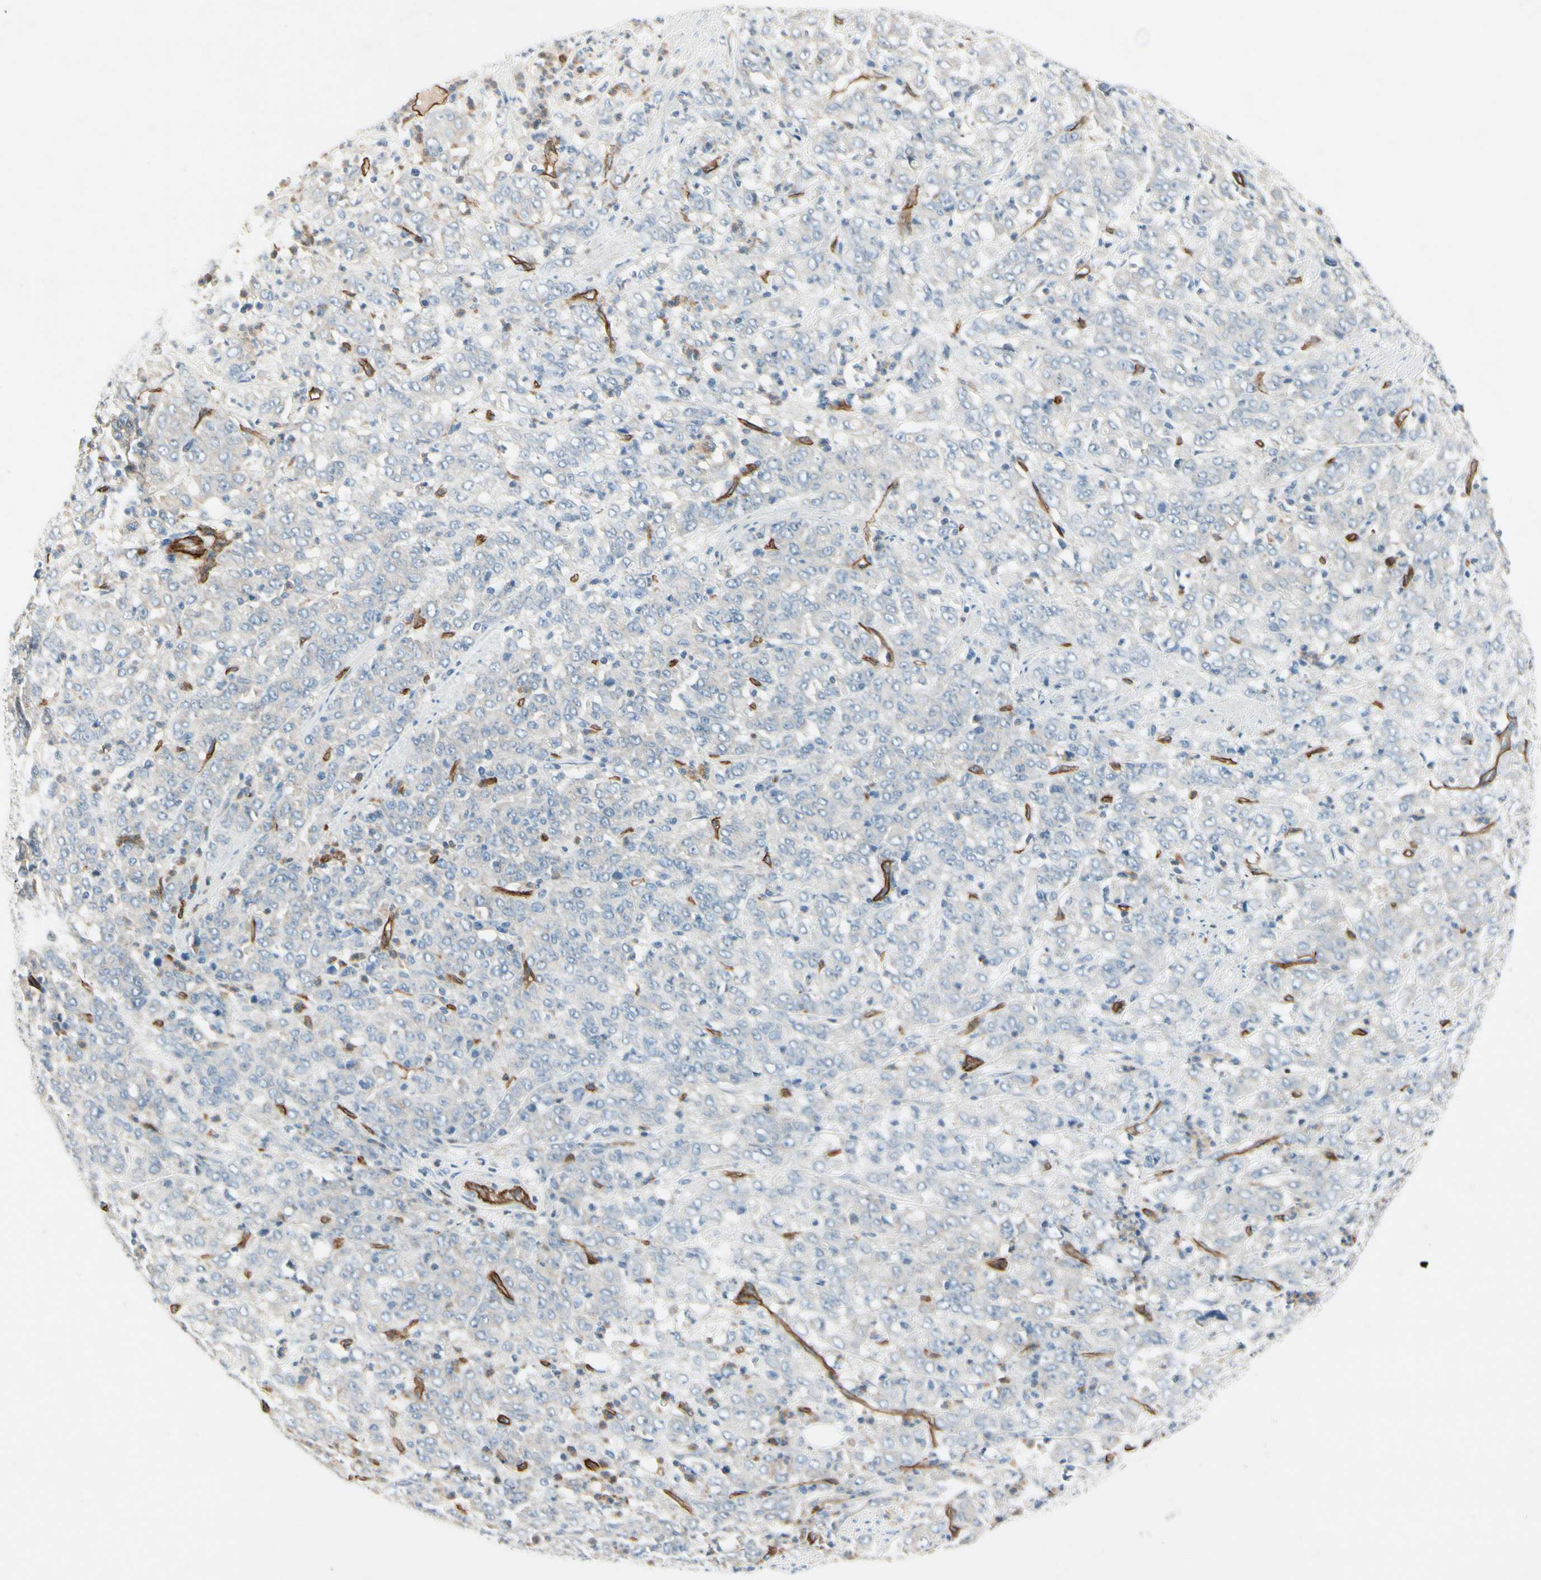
{"staining": {"intensity": "negative", "quantity": "none", "location": "none"}, "tissue": "stomach cancer", "cell_type": "Tumor cells", "image_type": "cancer", "snomed": [{"axis": "morphology", "description": "Adenocarcinoma, NOS"}, {"axis": "topography", "description": "Stomach, lower"}], "caption": "High magnification brightfield microscopy of stomach adenocarcinoma stained with DAB (3,3'-diaminobenzidine) (brown) and counterstained with hematoxylin (blue): tumor cells show no significant expression.", "gene": "CD93", "patient": {"sex": "female", "age": 71}}